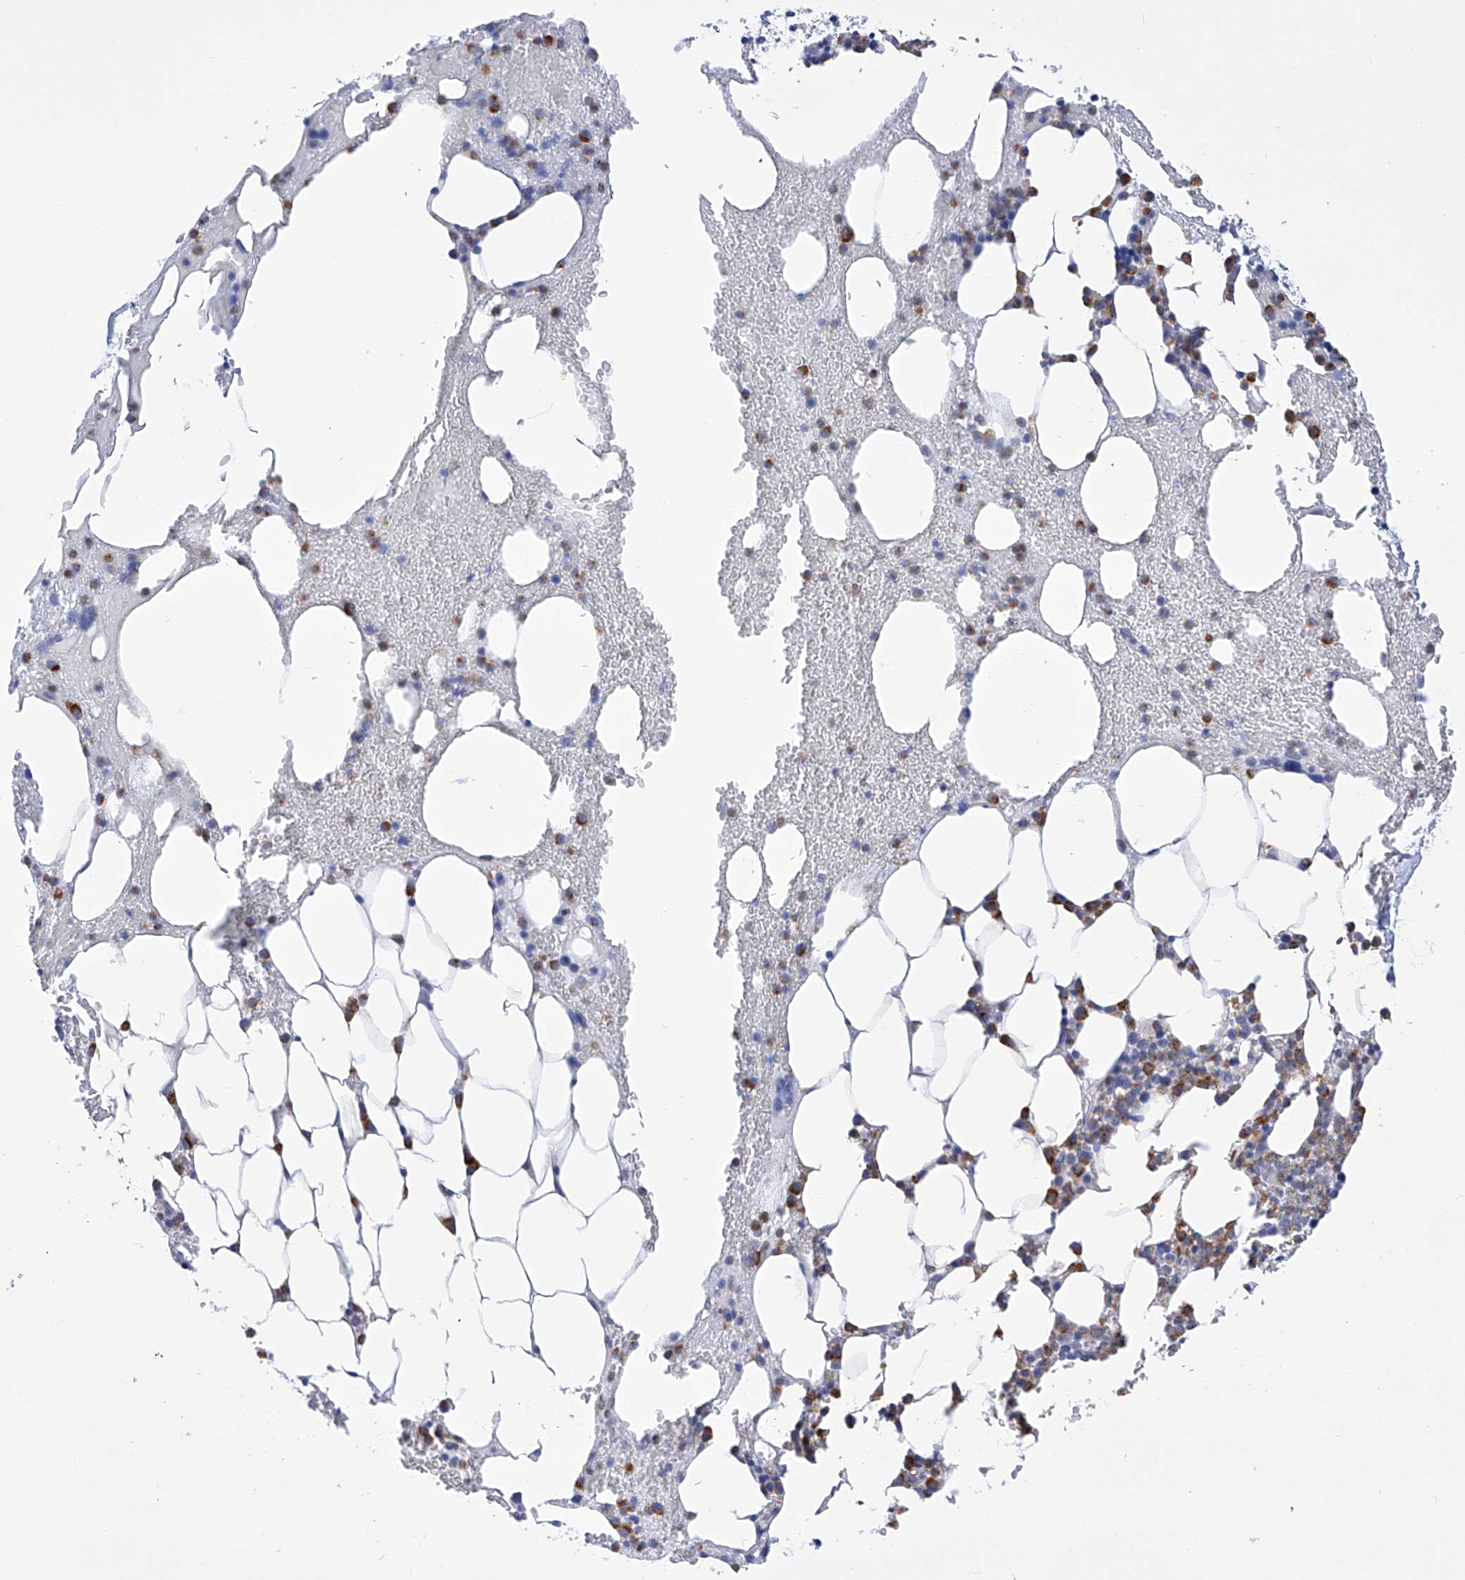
{"staining": {"intensity": "moderate", "quantity": "<25%", "location": "cytoplasmic/membranous"}, "tissue": "bone marrow", "cell_type": "Hematopoietic cells", "image_type": "normal", "snomed": [{"axis": "morphology", "description": "Normal tissue, NOS"}, {"axis": "morphology", "description": "Inflammation, NOS"}, {"axis": "topography", "description": "Bone marrow"}], "caption": "Immunohistochemistry histopathology image of benign bone marrow: bone marrow stained using IHC exhibits low levels of moderate protein expression localized specifically in the cytoplasmic/membranous of hematopoietic cells, appearing as a cytoplasmic/membranous brown color.", "gene": "FLG", "patient": {"sex": "female", "age": 78}}